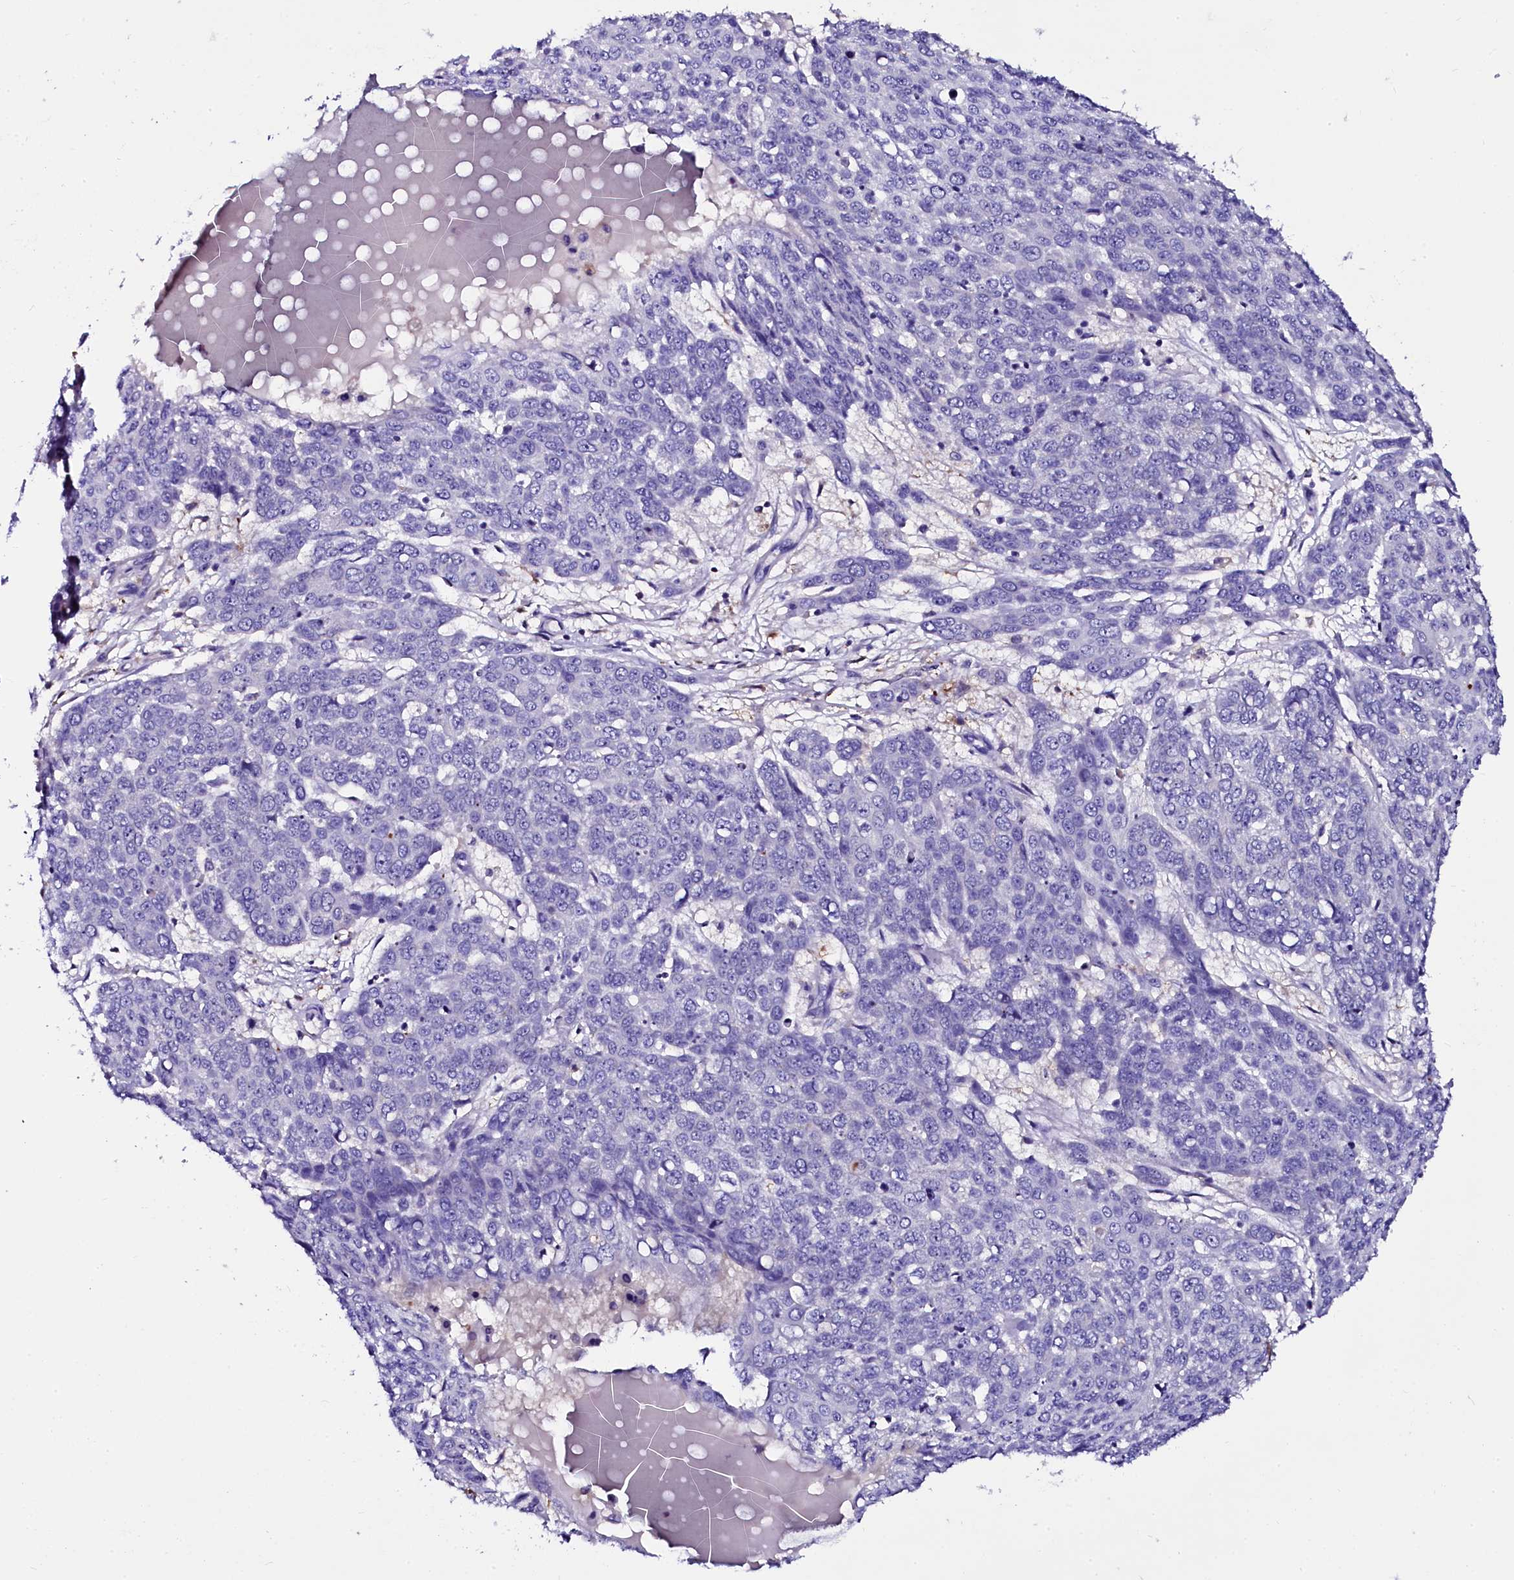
{"staining": {"intensity": "negative", "quantity": "none", "location": "none"}, "tissue": "skin cancer", "cell_type": "Tumor cells", "image_type": "cancer", "snomed": [{"axis": "morphology", "description": "Squamous cell carcinoma, NOS"}, {"axis": "topography", "description": "Skin"}], "caption": "DAB immunohistochemical staining of human skin squamous cell carcinoma displays no significant positivity in tumor cells.", "gene": "OTOL1", "patient": {"sex": "male", "age": 71}}